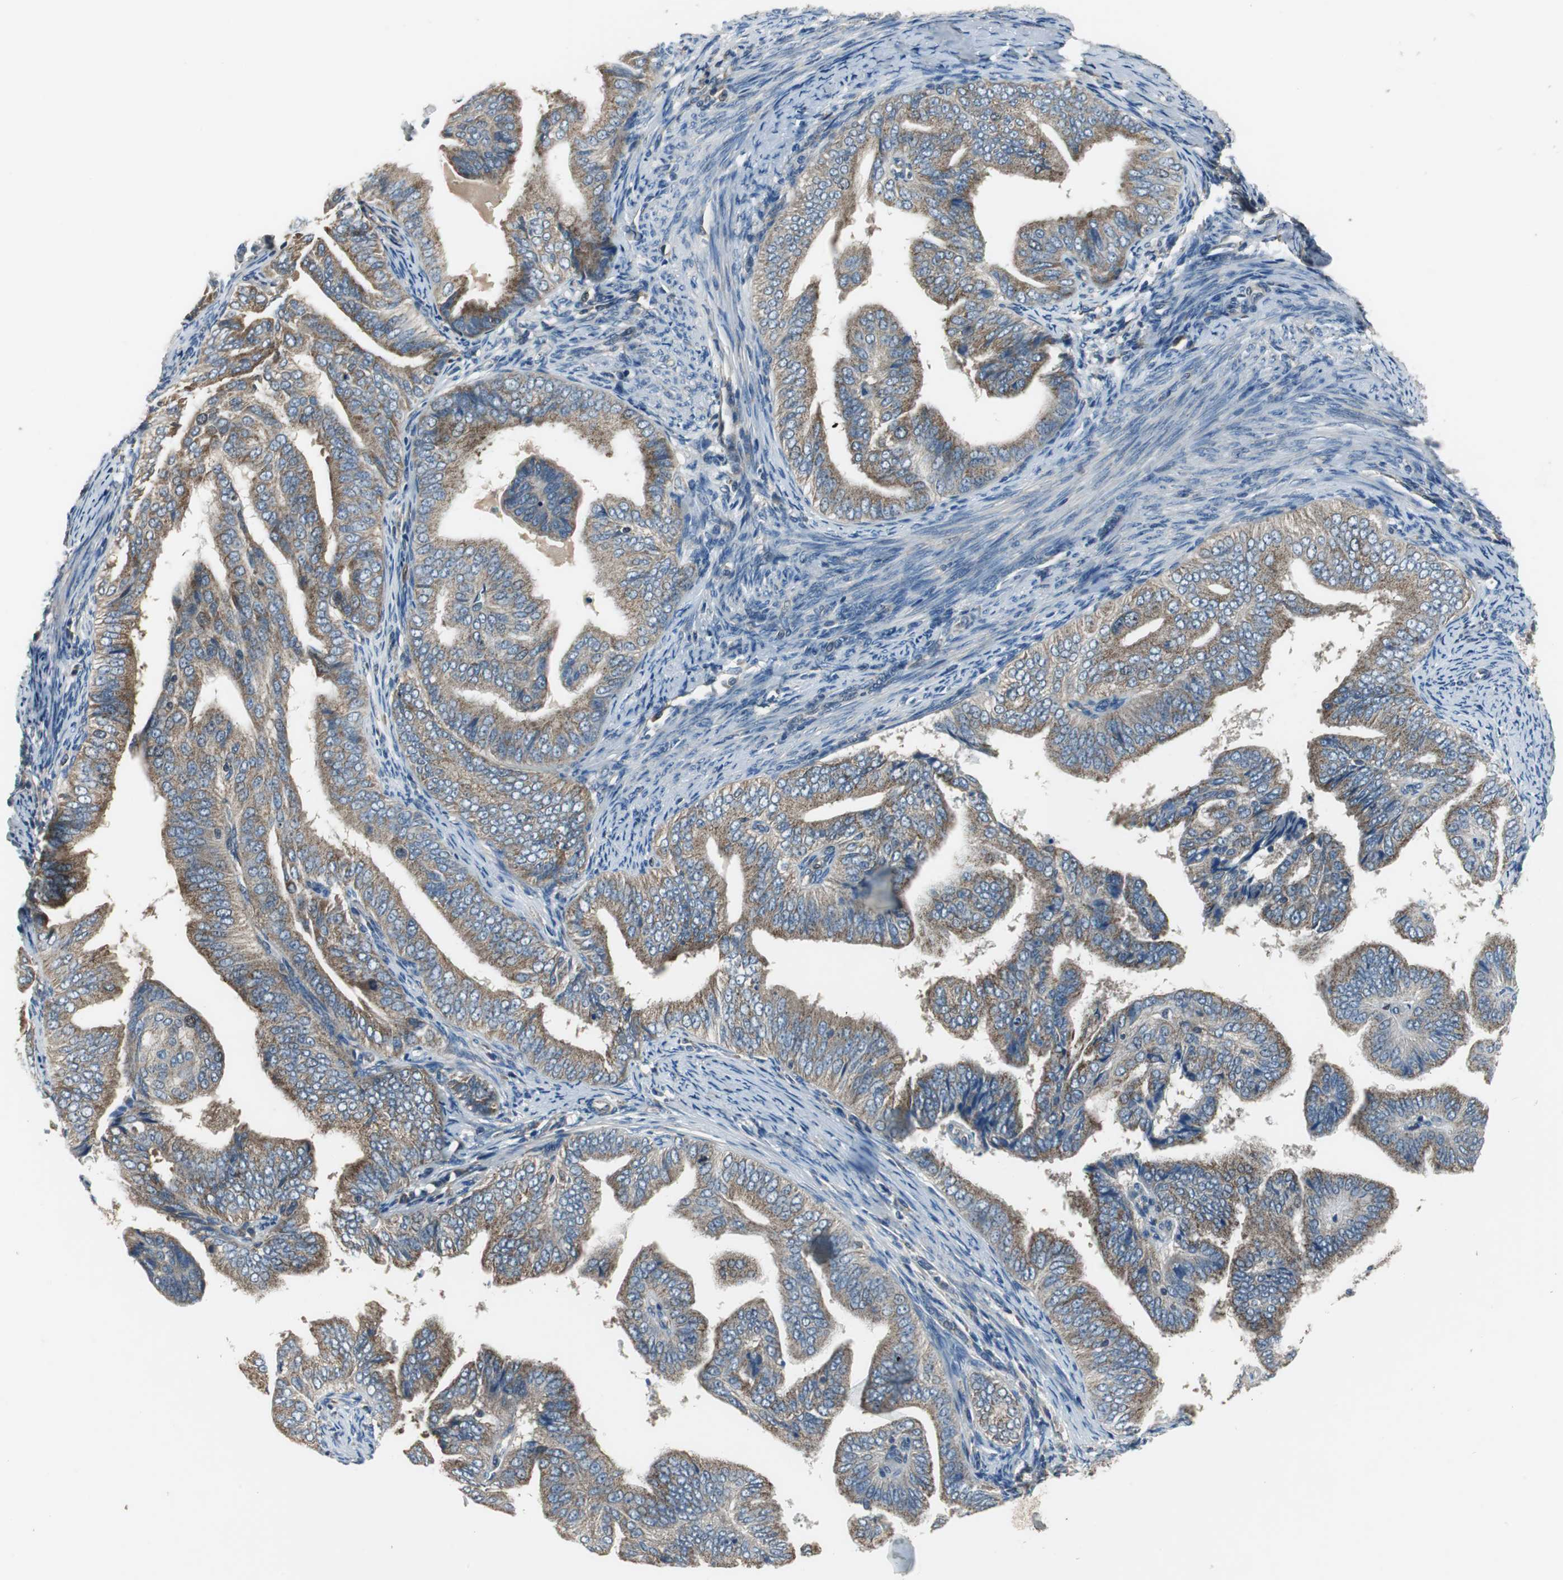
{"staining": {"intensity": "moderate", "quantity": ">75%", "location": "cytoplasmic/membranous"}, "tissue": "endometrial cancer", "cell_type": "Tumor cells", "image_type": "cancer", "snomed": [{"axis": "morphology", "description": "Adenocarcinoma, NOS"}, {"axis": "topography", "description": "Endometrium"}], "caption": "A histopathology image of human adenocarcinoma (endometrial) stained for a protein demonstrates moderate cytoplasmic/membranous brown staining in tumor cells.", "gene": "PI4KB", "patient": {"sex": "female", "age": 58}}